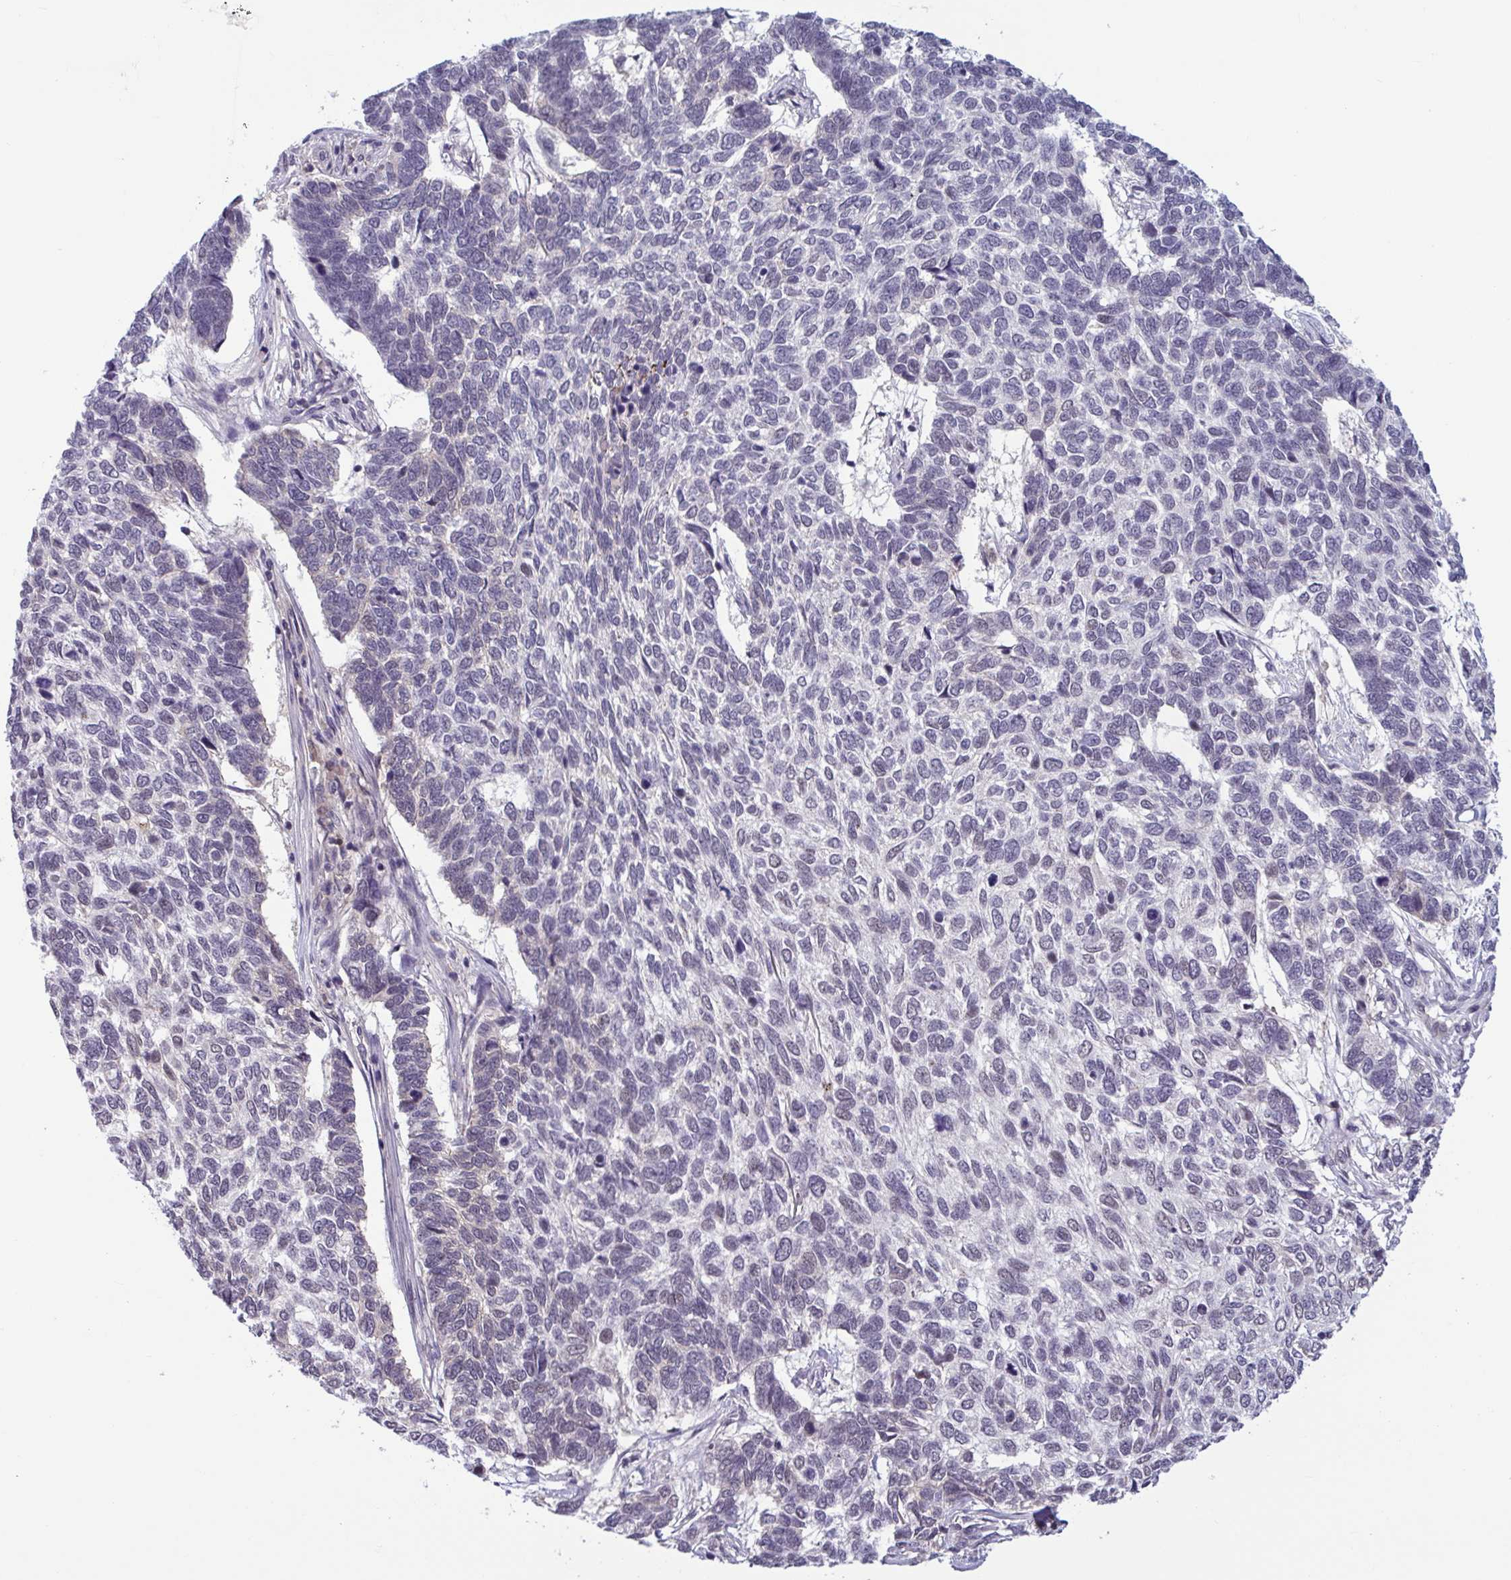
{"staining": {"intensity": "negative", "quantity": "none", "location": "none"}, "tissue": "skin cancer", "cell_type": "Tumor cells", "image_type": "cancer", "snomed": [{"axis": "morphology", "description": "Basal cell carcinoma"}, {"axis": "topography", "description": "Skin"}], "caption": "Tumor cells show no significant protein positivity in skin cancer (basal cell carcinoma). (Brightfield microscopy of DAB IHC at high magnification).", "gene": "TTC7B", "patient": {"sex": "female", "age": 65}}